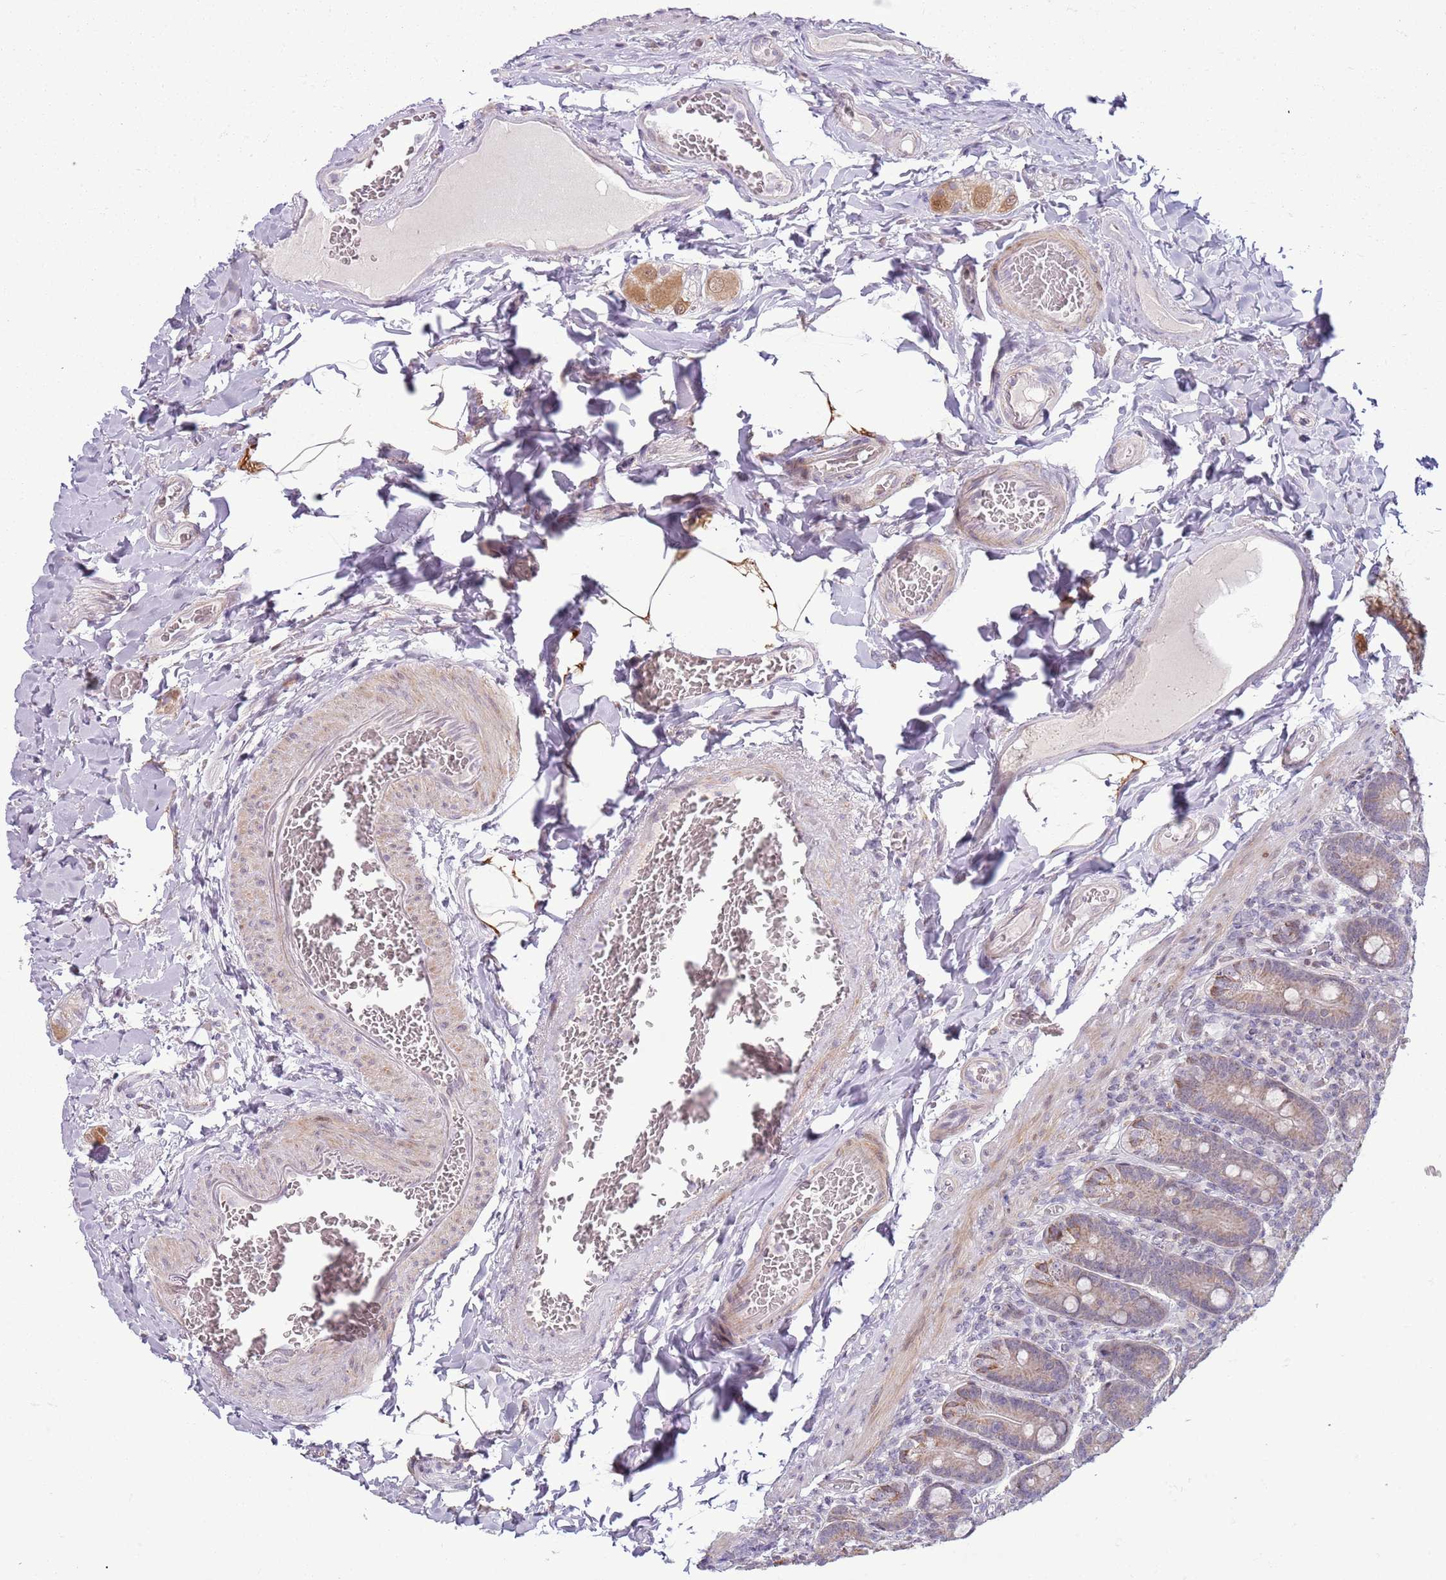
{"staining": {"intensity": "moderate", "quantity": ">75%", "location": "cytoplasmic/membranous"}, "tissue": "duodenum", "cell_type": "Glandular cells", "image_type": "normal", "snomed": [{"axis": "morphology", "description": "Normal tissue, NOS"}, {"axis": "topography", "description": "Duodenum"}], "caption": "Normal duodenum was stained to show a protein in brown. There is medium levels of moderate cytoplasmic/membranous expression in about >75% of glandular cells.", "gene": "MLLT11", "patient": {"sex": "female", "age": 62}}